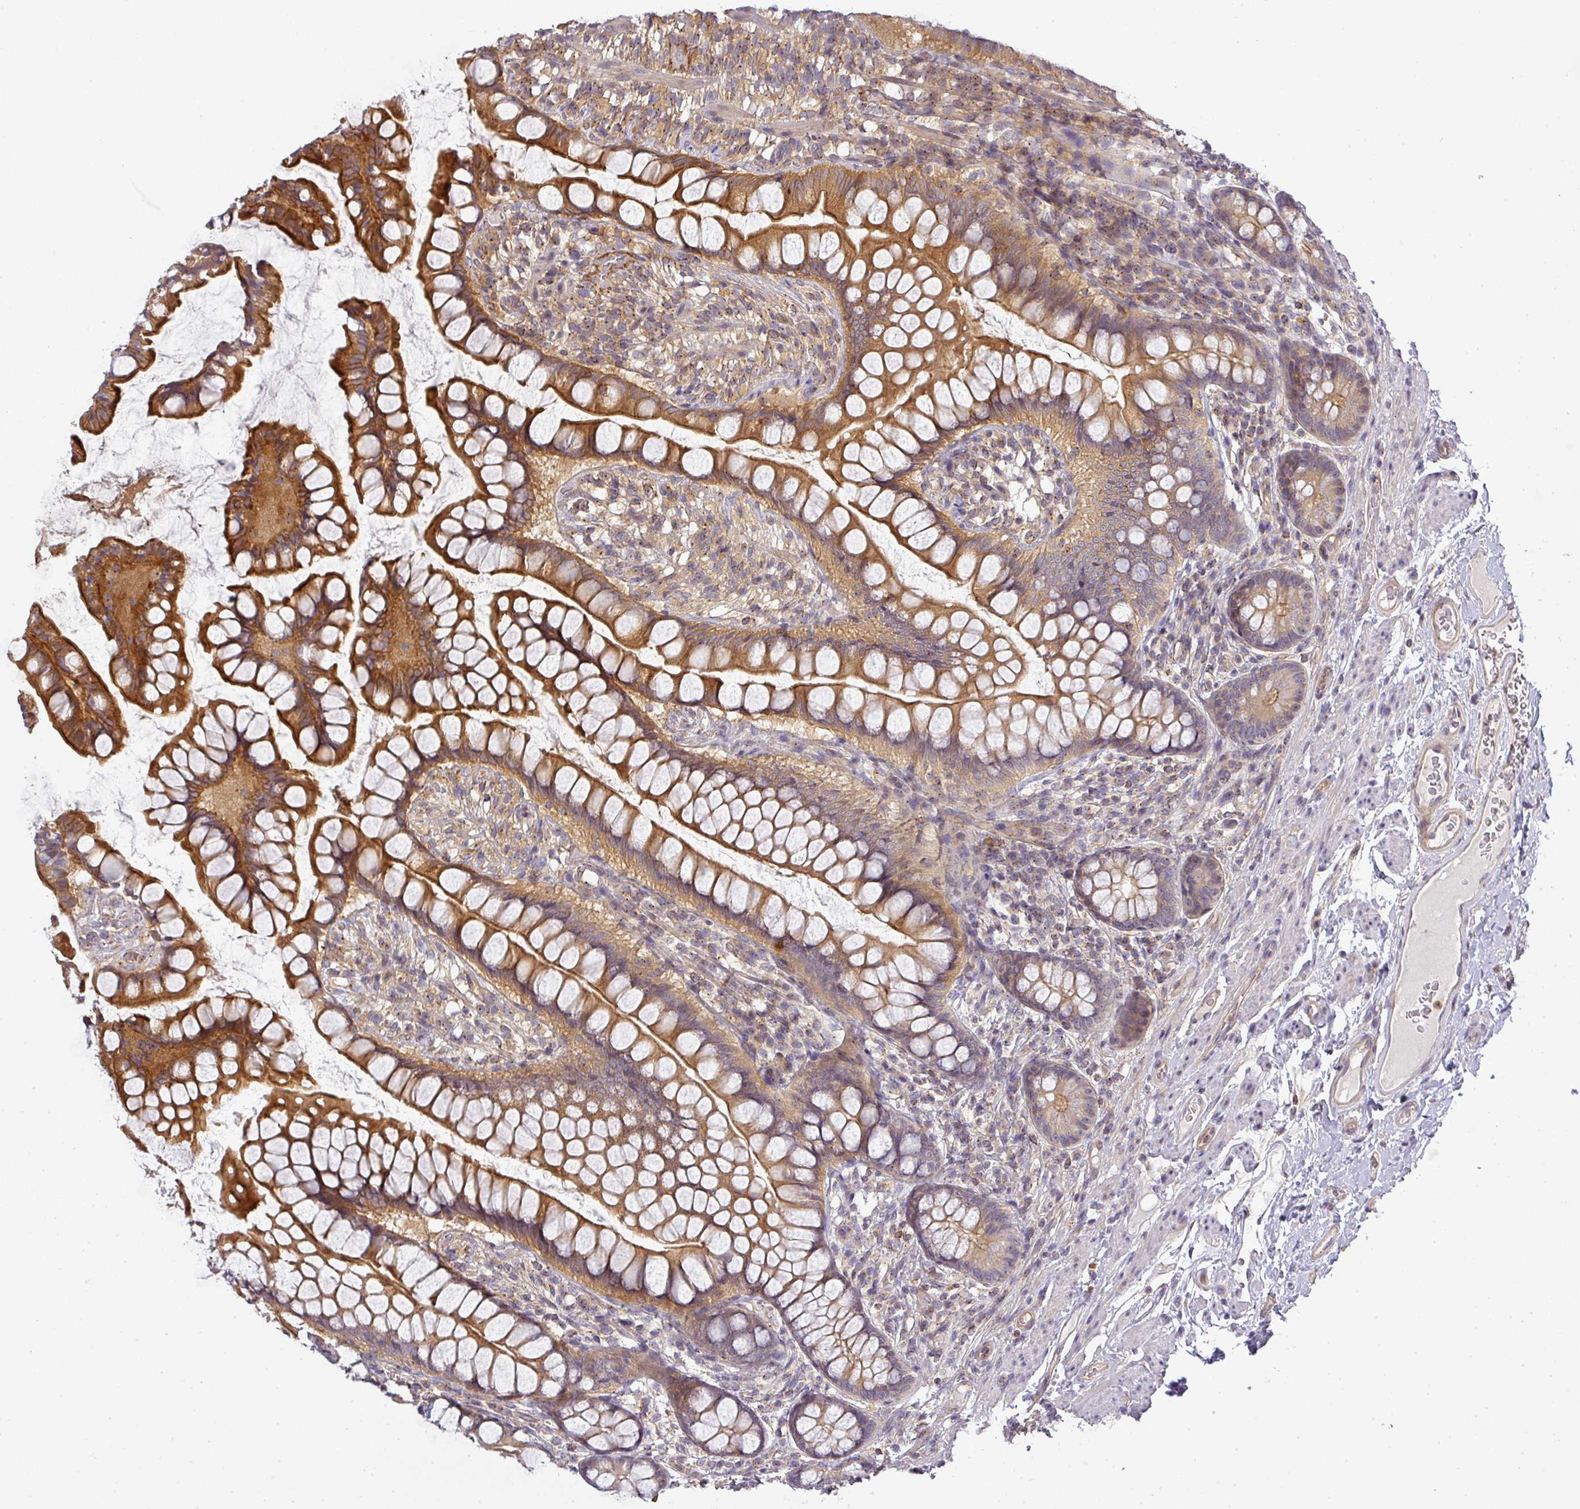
{"staining": {"intensity": "moderate", "quantity": ">75%", "location": "cytoplasmic/membranous"}, "tissue": "small intestine", "cell_type": "Glandular cells", "image_type": "normal", "snomed": [{"axis": "morphology", "description": "Normal tissue, NOS"}, {"axis": "topography", "description": "Small intestine"}], "caption": "IHC staining of unremarkable small intestine, which shows medium levels of moderate cytoplasmic/membranous staining in about >75% of glandular cells indicating moderate cytoplasmic/membranous protein expression. The staining was performed using DAB (brown) for protein detection and nuclei were counterstained in hematoxylin (blue).", "gene": "NIN", "patient": {"sex": "male", "age": 70}}